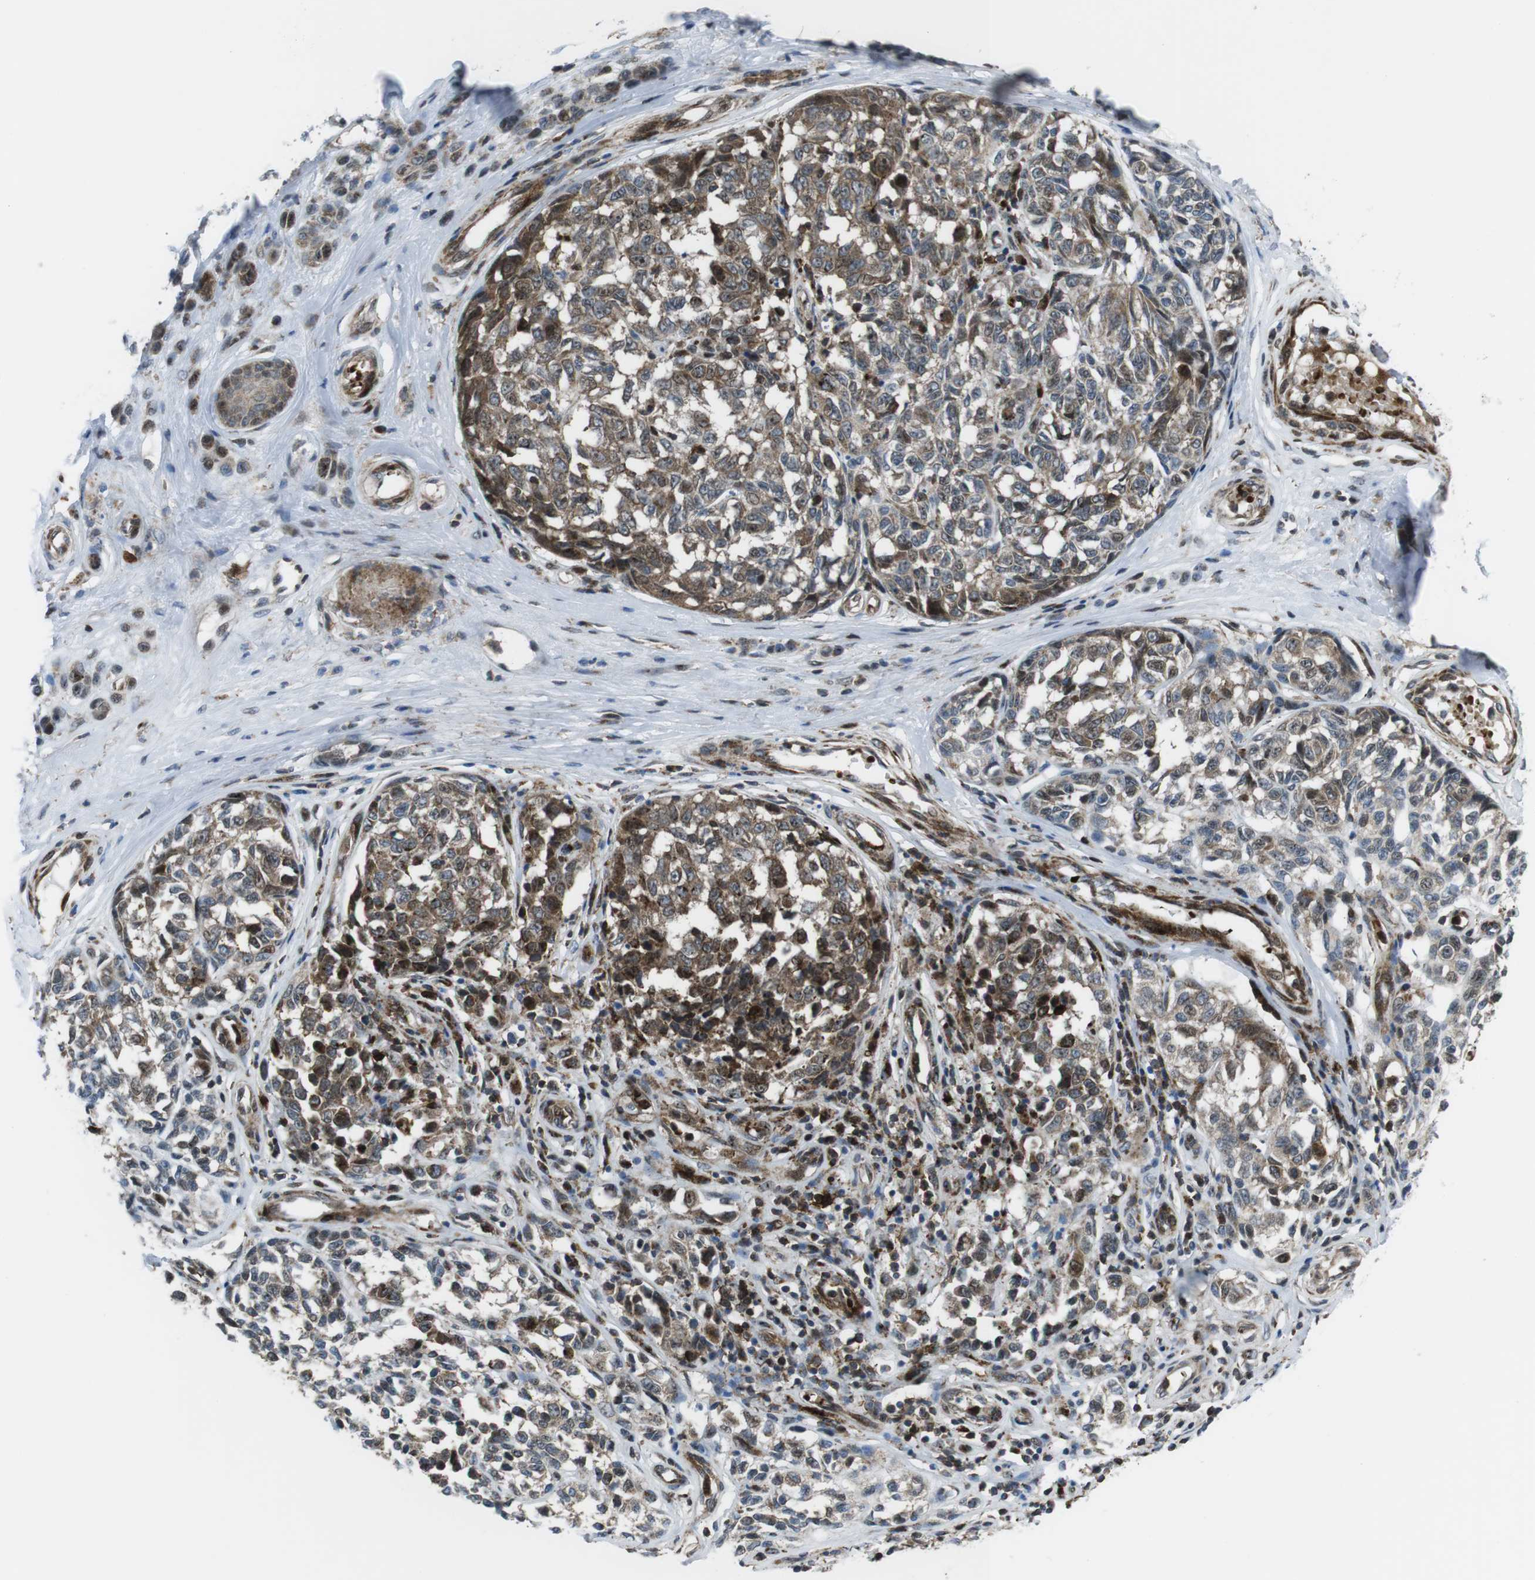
{"staining": {"intensity": "moderate", "quantity": "25%-75%", "location": "cytoplasmic/membranous,nuclear"}, "tissue": "melanoma", "cell_type": "Tumor cells", "image_type": "cancer", "snomed": [{"axis": "morphology", "description": "Malignant melanoma, NOS"}, {"axis": "topography", "description": "Skin"}], "caption": "High-magnification brightfield microscopy of melanoma stained with DAB (3,3'-diaminobenzidine) (brown) and counterstained with hematoxylin (blue). tumor cells exhibit moderate cytoplasmic/membranous and nuclear expression is seen in about25%-75% of cells. (DAB (3,3'-diaminobenzidine) IHC with brightfield microscopy, high magnification).", "gene": "CUL7", "patient": {"sex": "female", "age": 64}}